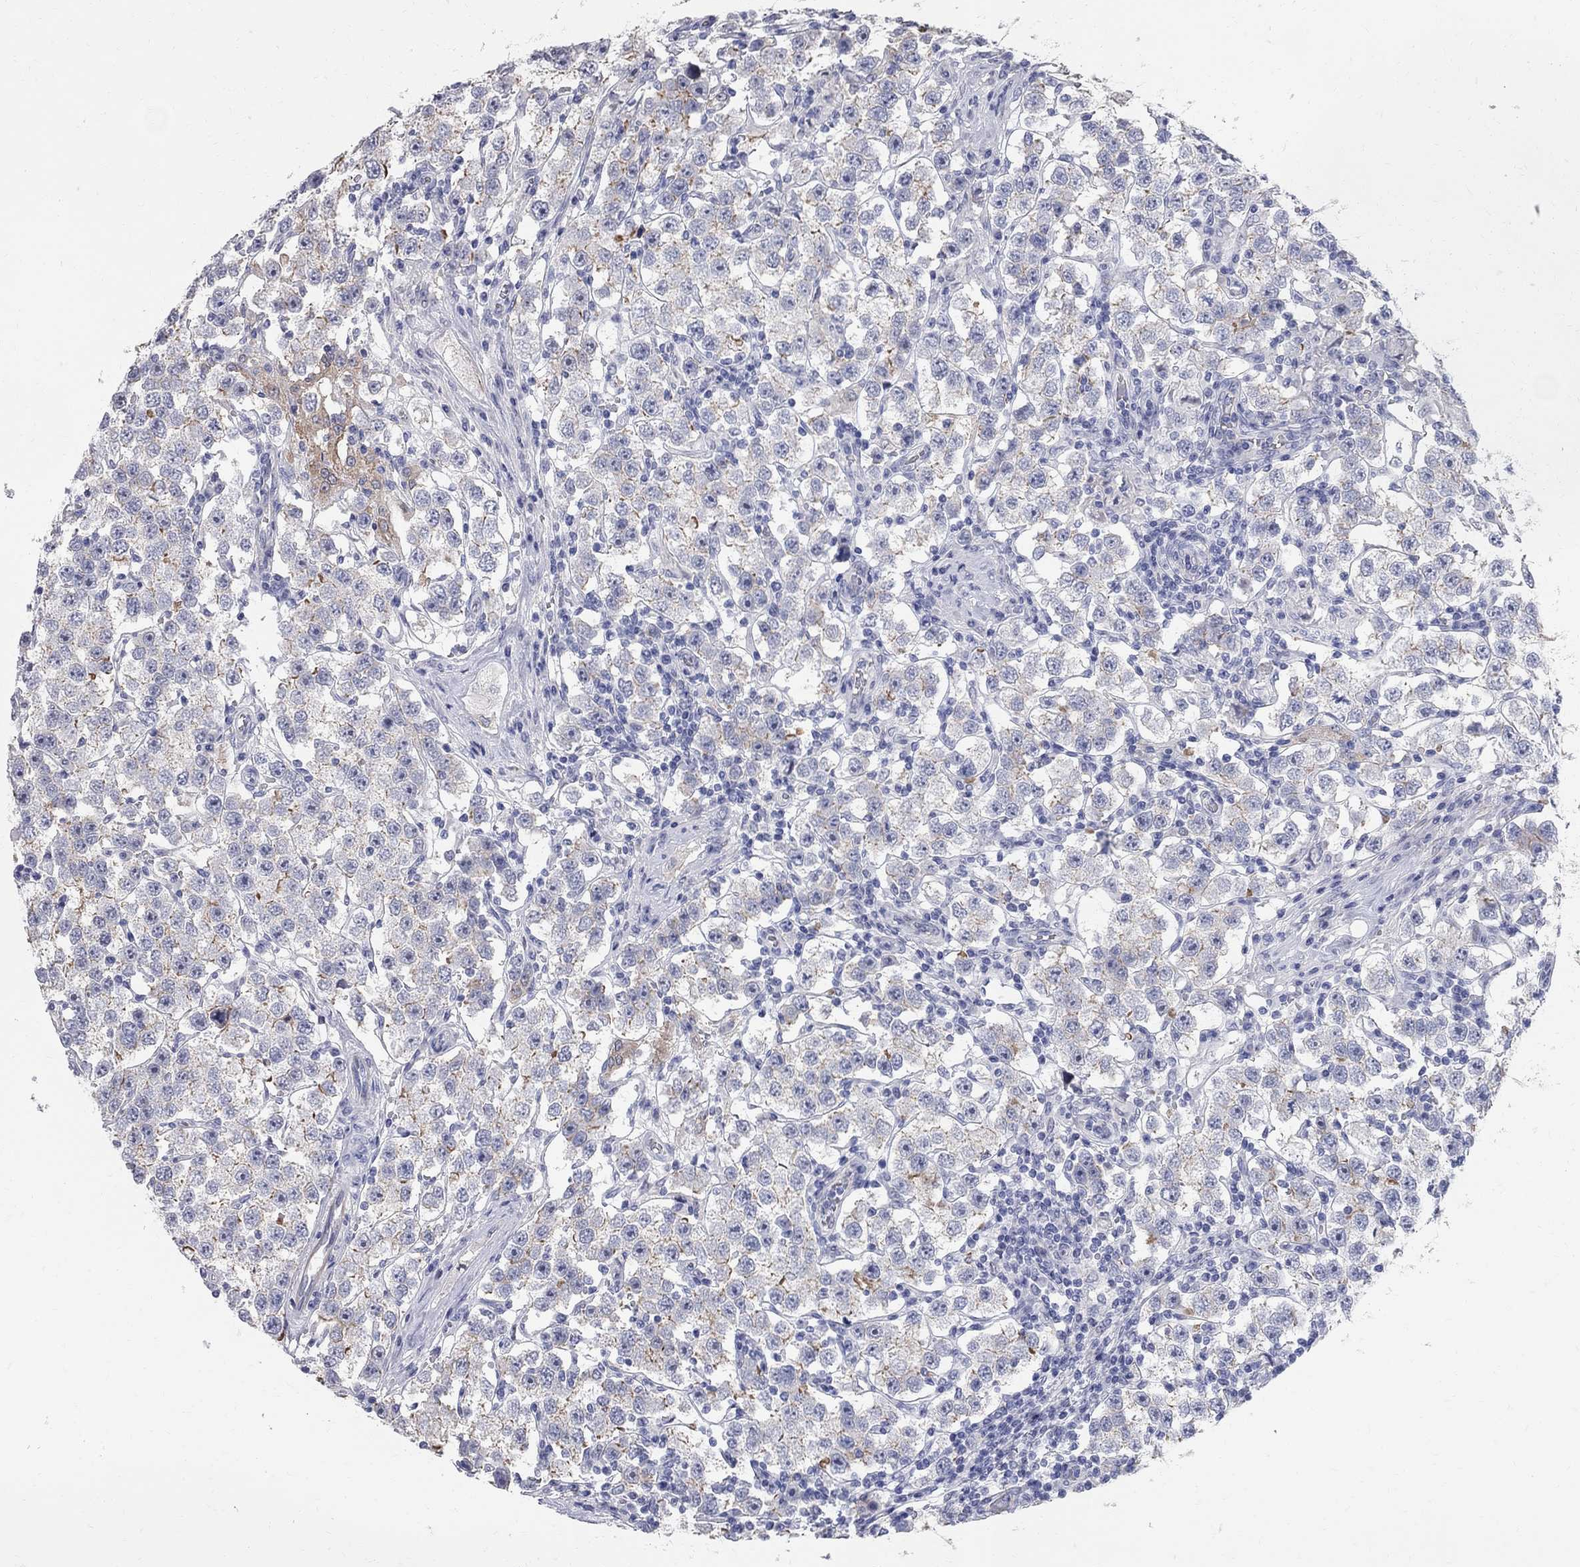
{"staining": {"intensity": "moderate", "quantity": "<25%", "location": "cytoplasmic/membranous"}, "tissue": "testis cancer", "cell_type": "Tumor cells", "image_type": "cancer", "snomed": [{"axis": "morphology", "description": "Seminoma, NOS"}, {"axis": "topography", "description": "Testis"}], "caption": "Immunohistochemistry (IHC) (DAB (3,3'-diaminobenzidine)) staining of human testis cancer (seminoma) shows moderate cytoplasmic/membranous protein positivity in approximately <25% of tumor cells. (Brightfield microscopy of DAB IHC at high magnification).", "gene": "AOX1", "patient": {"sex": "male", "age": 37}}